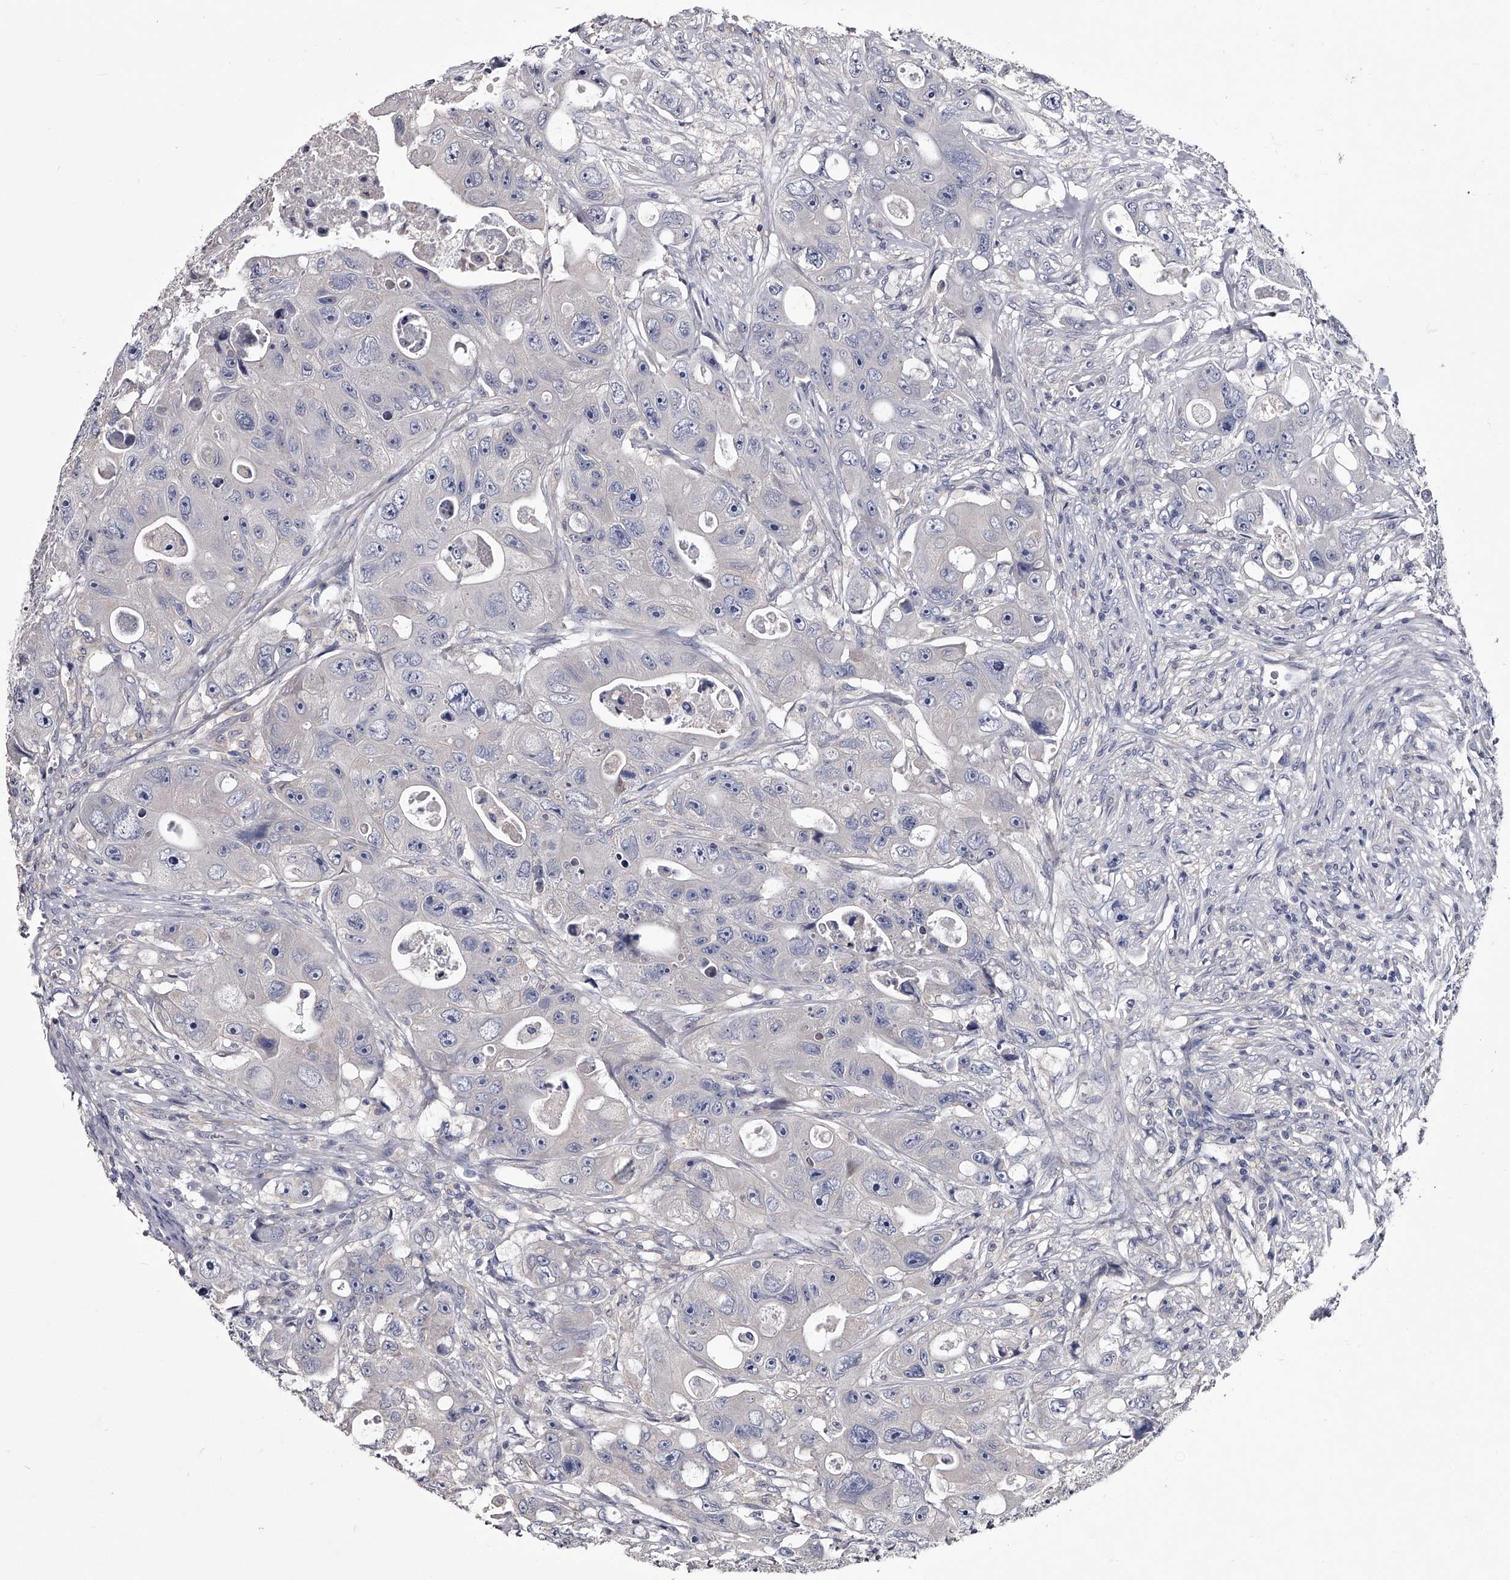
{"staining": {"intensity": "negative", "quantity": "none", "location": "none"}, "tissue": "colorectal cancer", "cell_type": "Tumor cells", "image_type": "cancer", "snomed": [{"axis": "morphology", "description": "Adenocarcinoma, NOS"}, {"axis": "topography", "description": "Colon"}], "caption": "This histopathology image is of colorectal adenocarcinoma stained with IHC to label a protein in brown with the nuclei are counter-stained blue. There is no positivity in tumor cells.", "gene": "GAPVD1", "patient": {"sex": "female", "age": 46}}